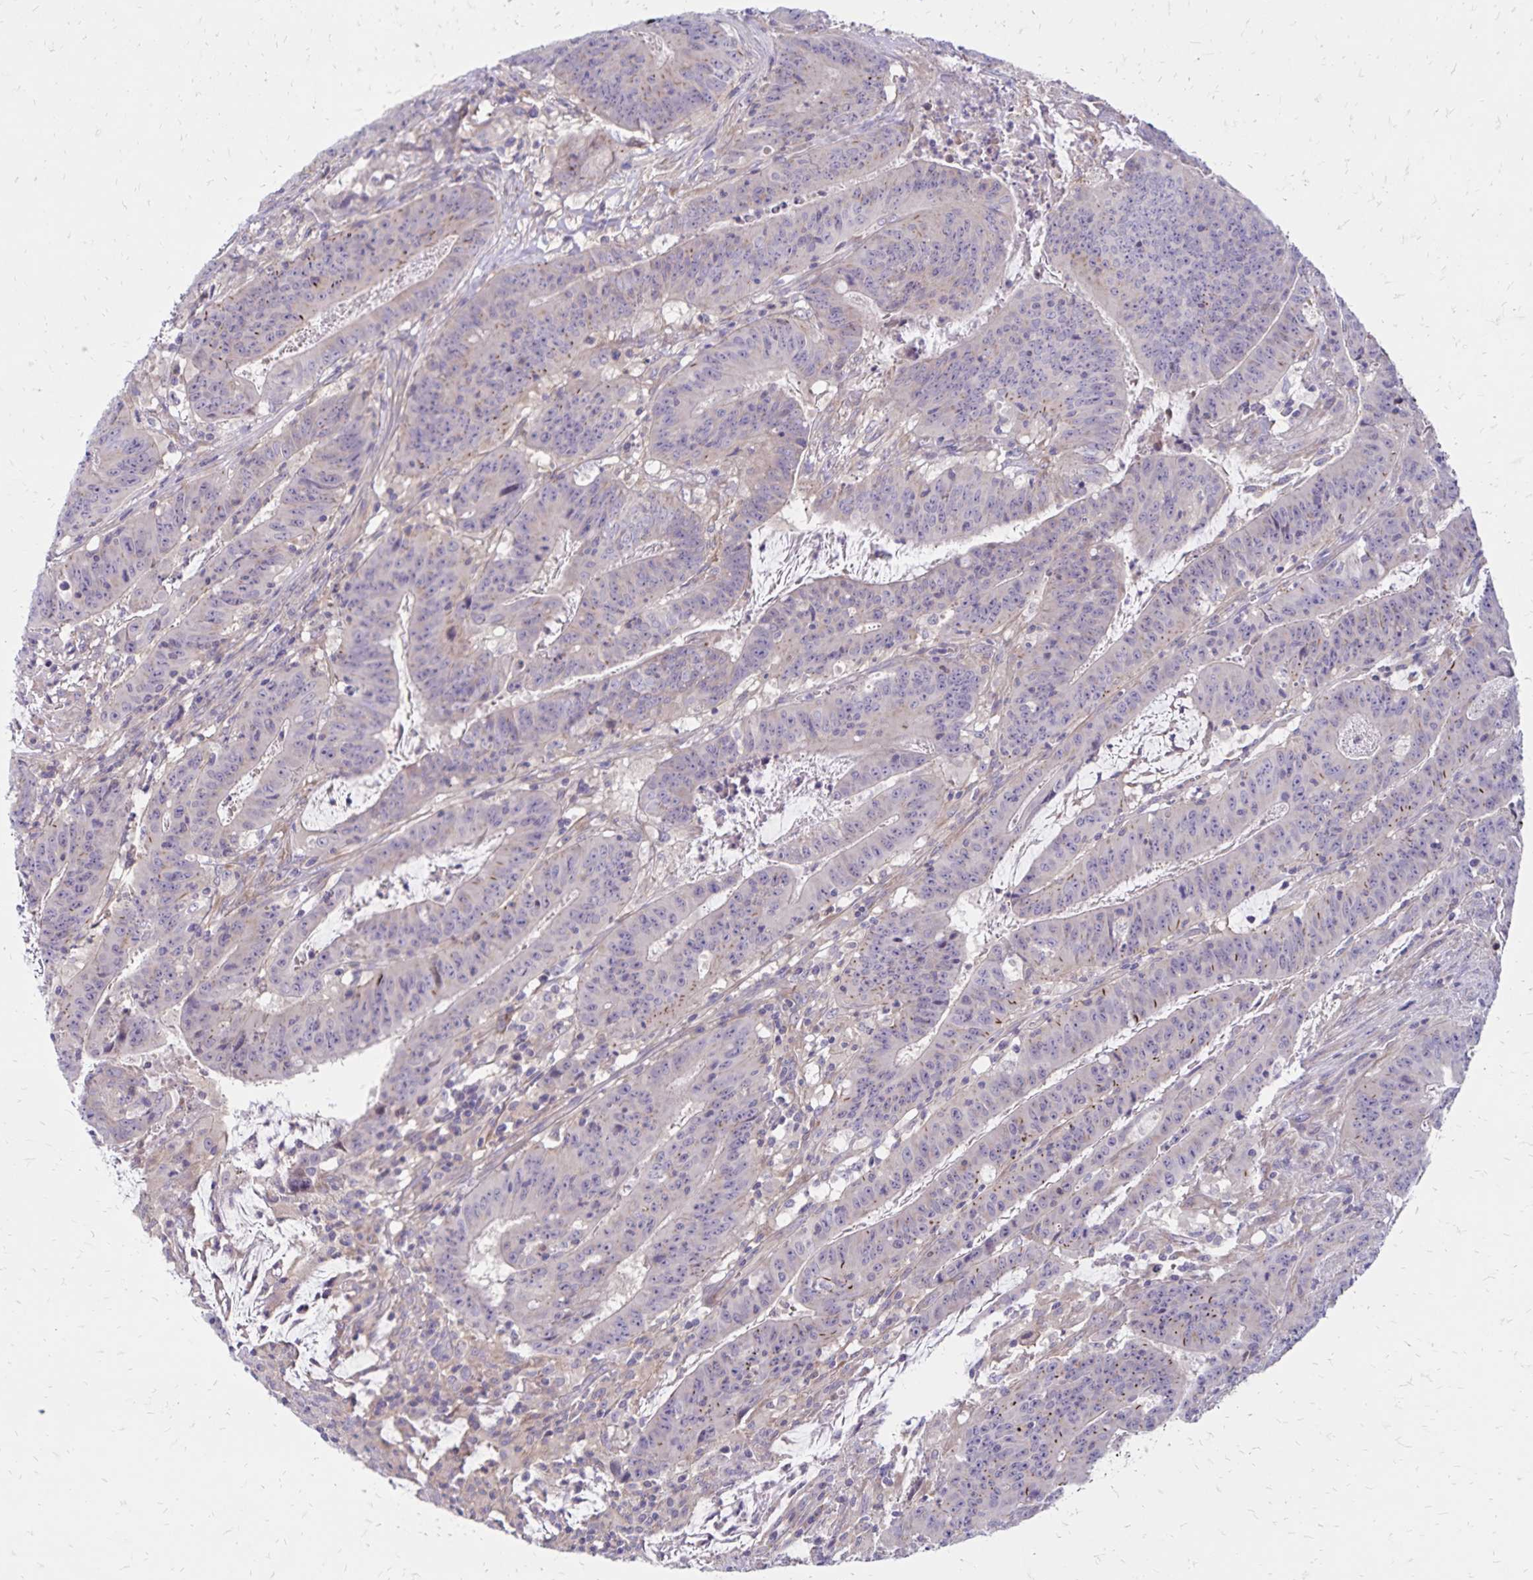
{"staining": {"intensity": "negative", "quantity": "none", "location": "none"}, "tissue": "colorectal cancer", "cell_type": "Tumor cells", "image_type": "cancer", "snomed": [{"axis": "morphology", "description": "Adenocarcinoma, NOS"}, {"axis": "topography", "description": "Colon"}], "caption": "This is an immunohistochemistry (IHC) micrograph of human colorectal adenocarcinoma. There is no staining in tumor cells.", "gene": "FSD1", "patient": {"sex": "male", "age": 33}}